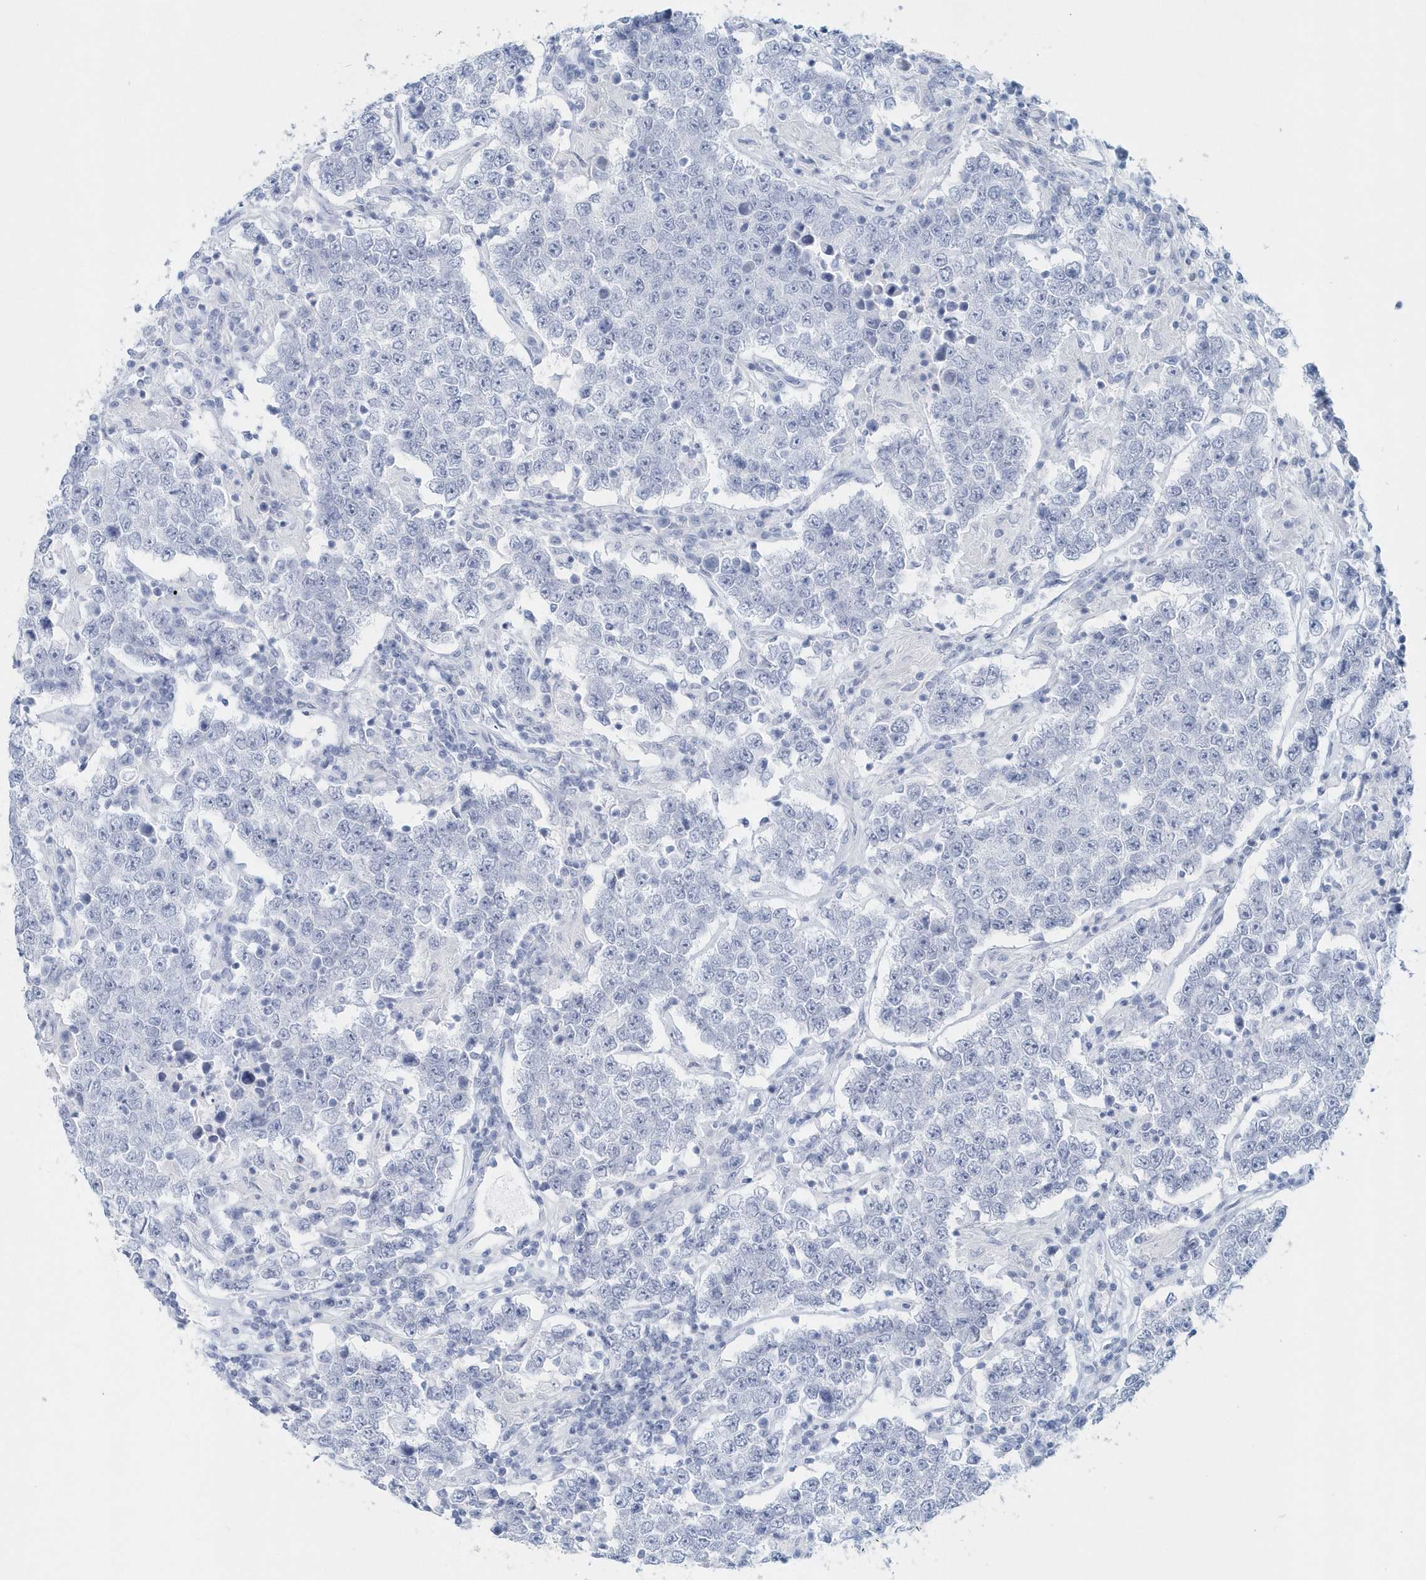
{"staining": {"intensity": "negative", "quantity": "none", "location": "none"}, "tissue": "testis cancer", "cell_type": "Tumor cells", "image_type": "cancer", "snomed": [{"axis": "morphology", "description": "Normal tissue, NOS"}, {"axis": "morphology", "description": "Urothelial carcinoma, High grade"}, {"axis": "morphology", "description": "Seminoma, NOS"}, {"axis": "morphology", "description": "Carcinoma, Embryonal, NOS"}, {"axis": "topography", "description": "Urinary bladder"}, {"axis": "topography", "description": "Testis"}], "caption": "There is no significant positivity in tumor cells of testis urothelial carcinoma (high-grade). (Stains: DAB (3,3'-diaminobenzidine) immunohistochemistry with hematoxylin counter stain, Microscopy: brightfield microscopy at high magnification).", "gene": "PTPRO", "patient": {"sex": "male", "age": 41}}